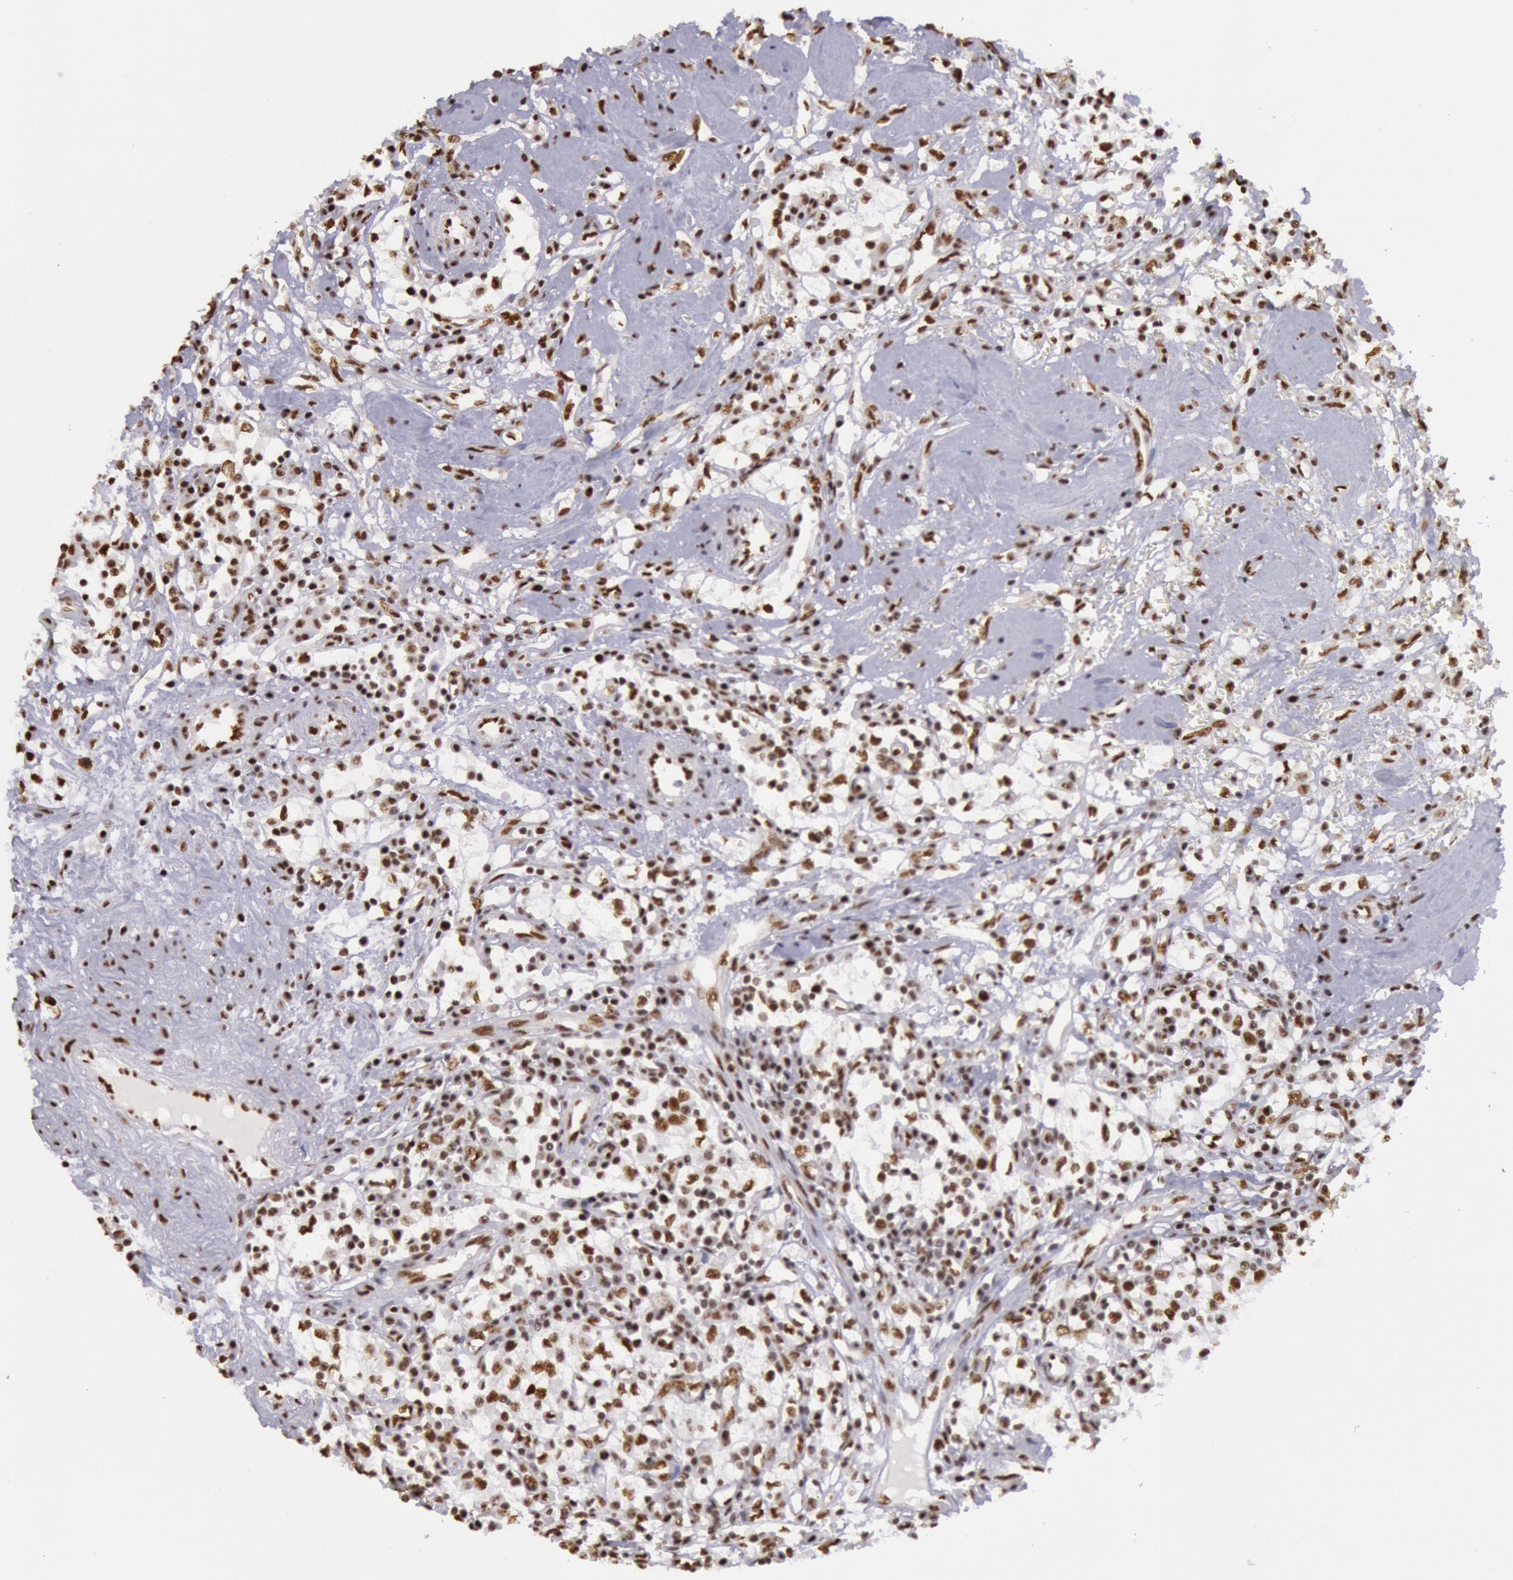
{"staining": {"intensity": "moderate", "quantity": ">75%", "location": "nuclear"}, "tissue": "renal cancer", "cell_type": "Tumor cells", "image_type": "cancer", "snomed": [{"axis": "morphology", "description": "Adenocarcinoma, NOS"}, {"axis": "topography", "description": "Kidney"}], "caption": "This micrograph shows immunohistochemistry staining of human renal cancer, with medium moderate nuclear positivity in about >75% of tumor cells.", "gene": "HNRNPH2", "patient": {"sex": "male", "age": 82}}